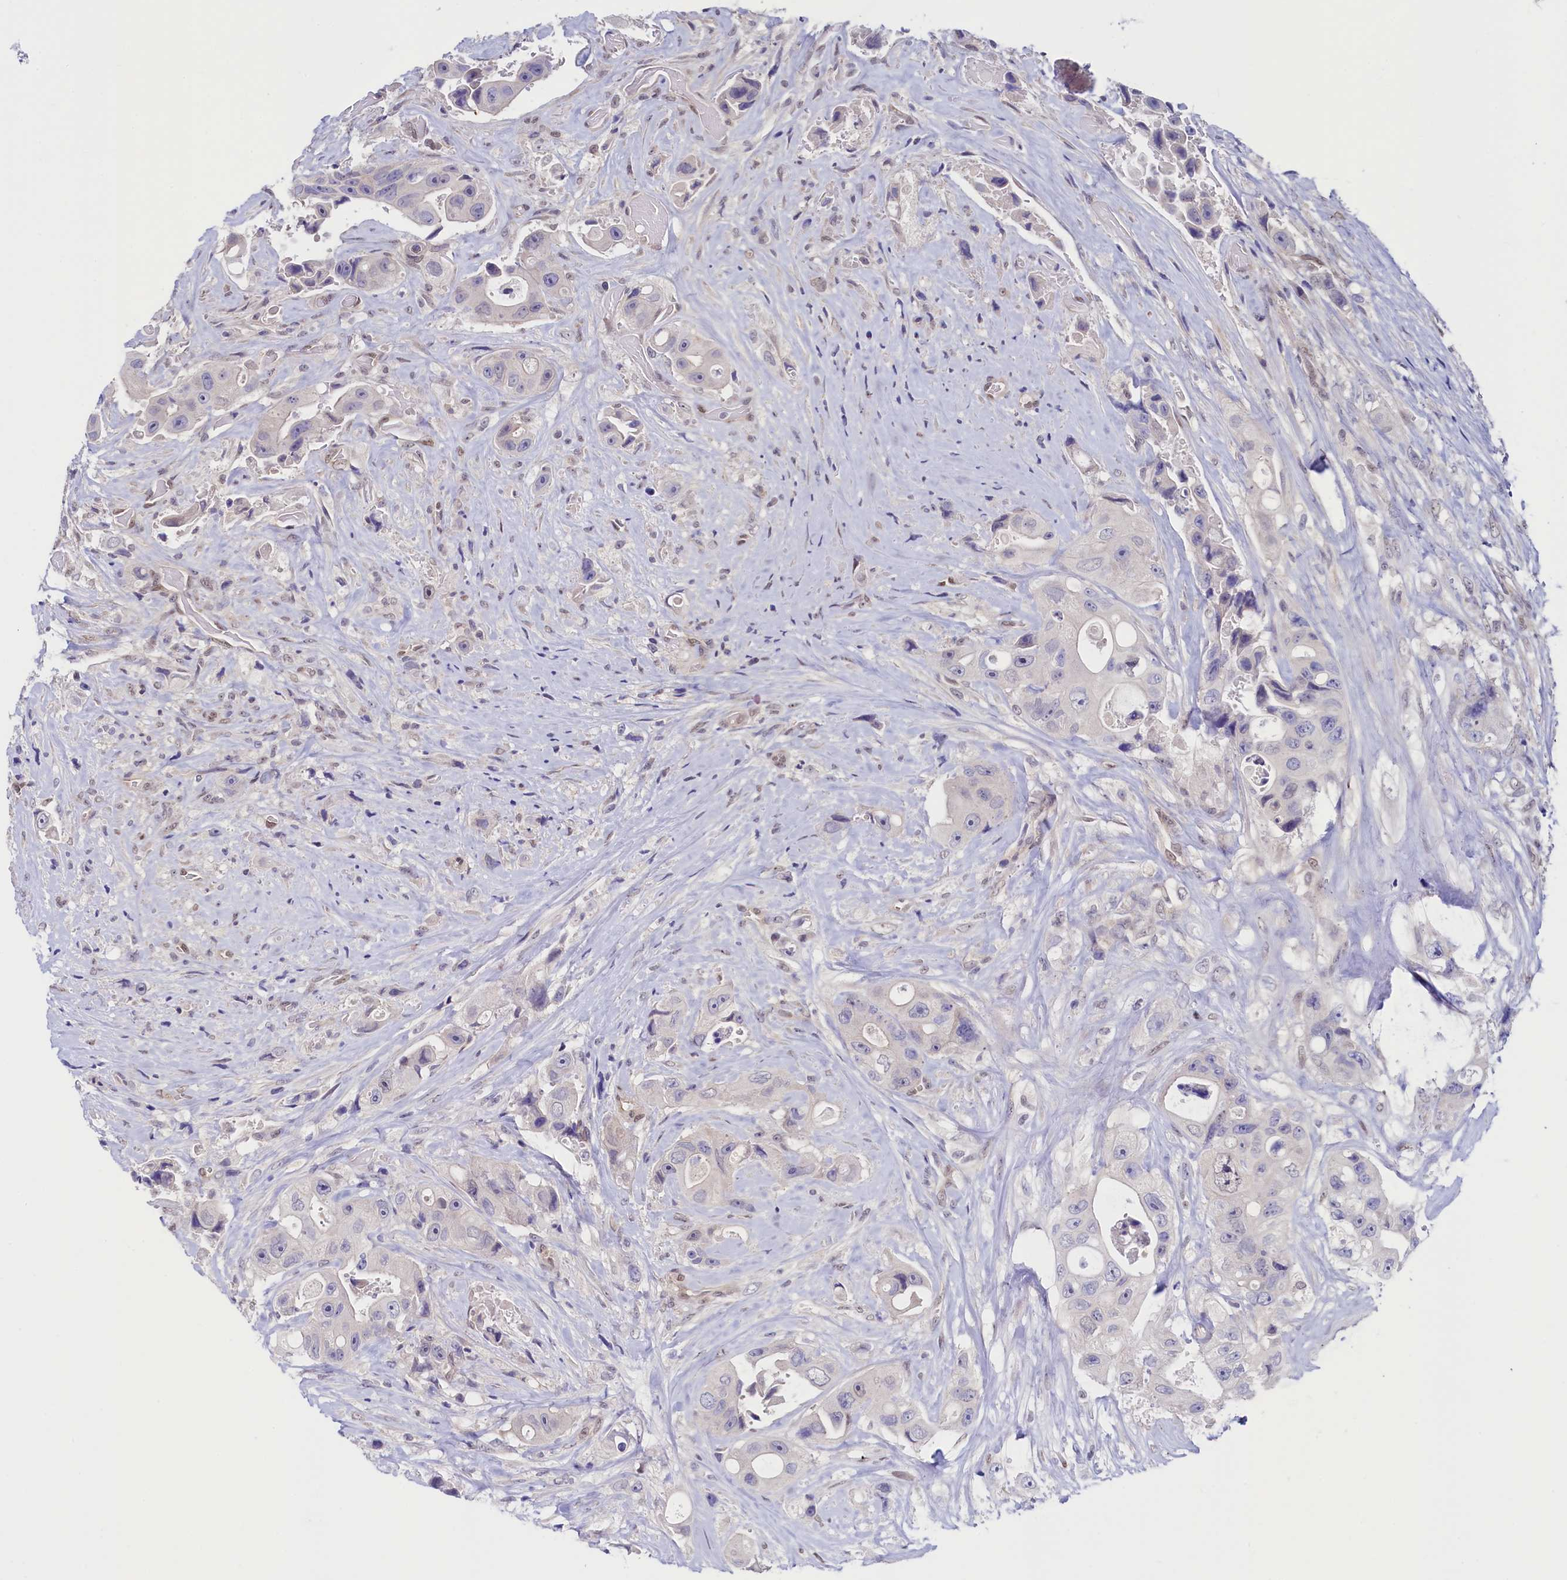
{"staining": {"intensity": "negative", "quantity": "none", "location": "none"}, "tissue": "colorectal cancer", "cell_type": "Tumor cells", "image_type": "cancer", "snomed": [{"axis": "morphology", "description": "Adenocarcinoma, NOS"}, {"axis": "topography", "description": "Colon"}], "caption": "Tumor cells show no significant expression in adenocarcinoma (colorectal).", "gene": "FLYWCH2", "patient": {"sex": "female", "age": 46}}